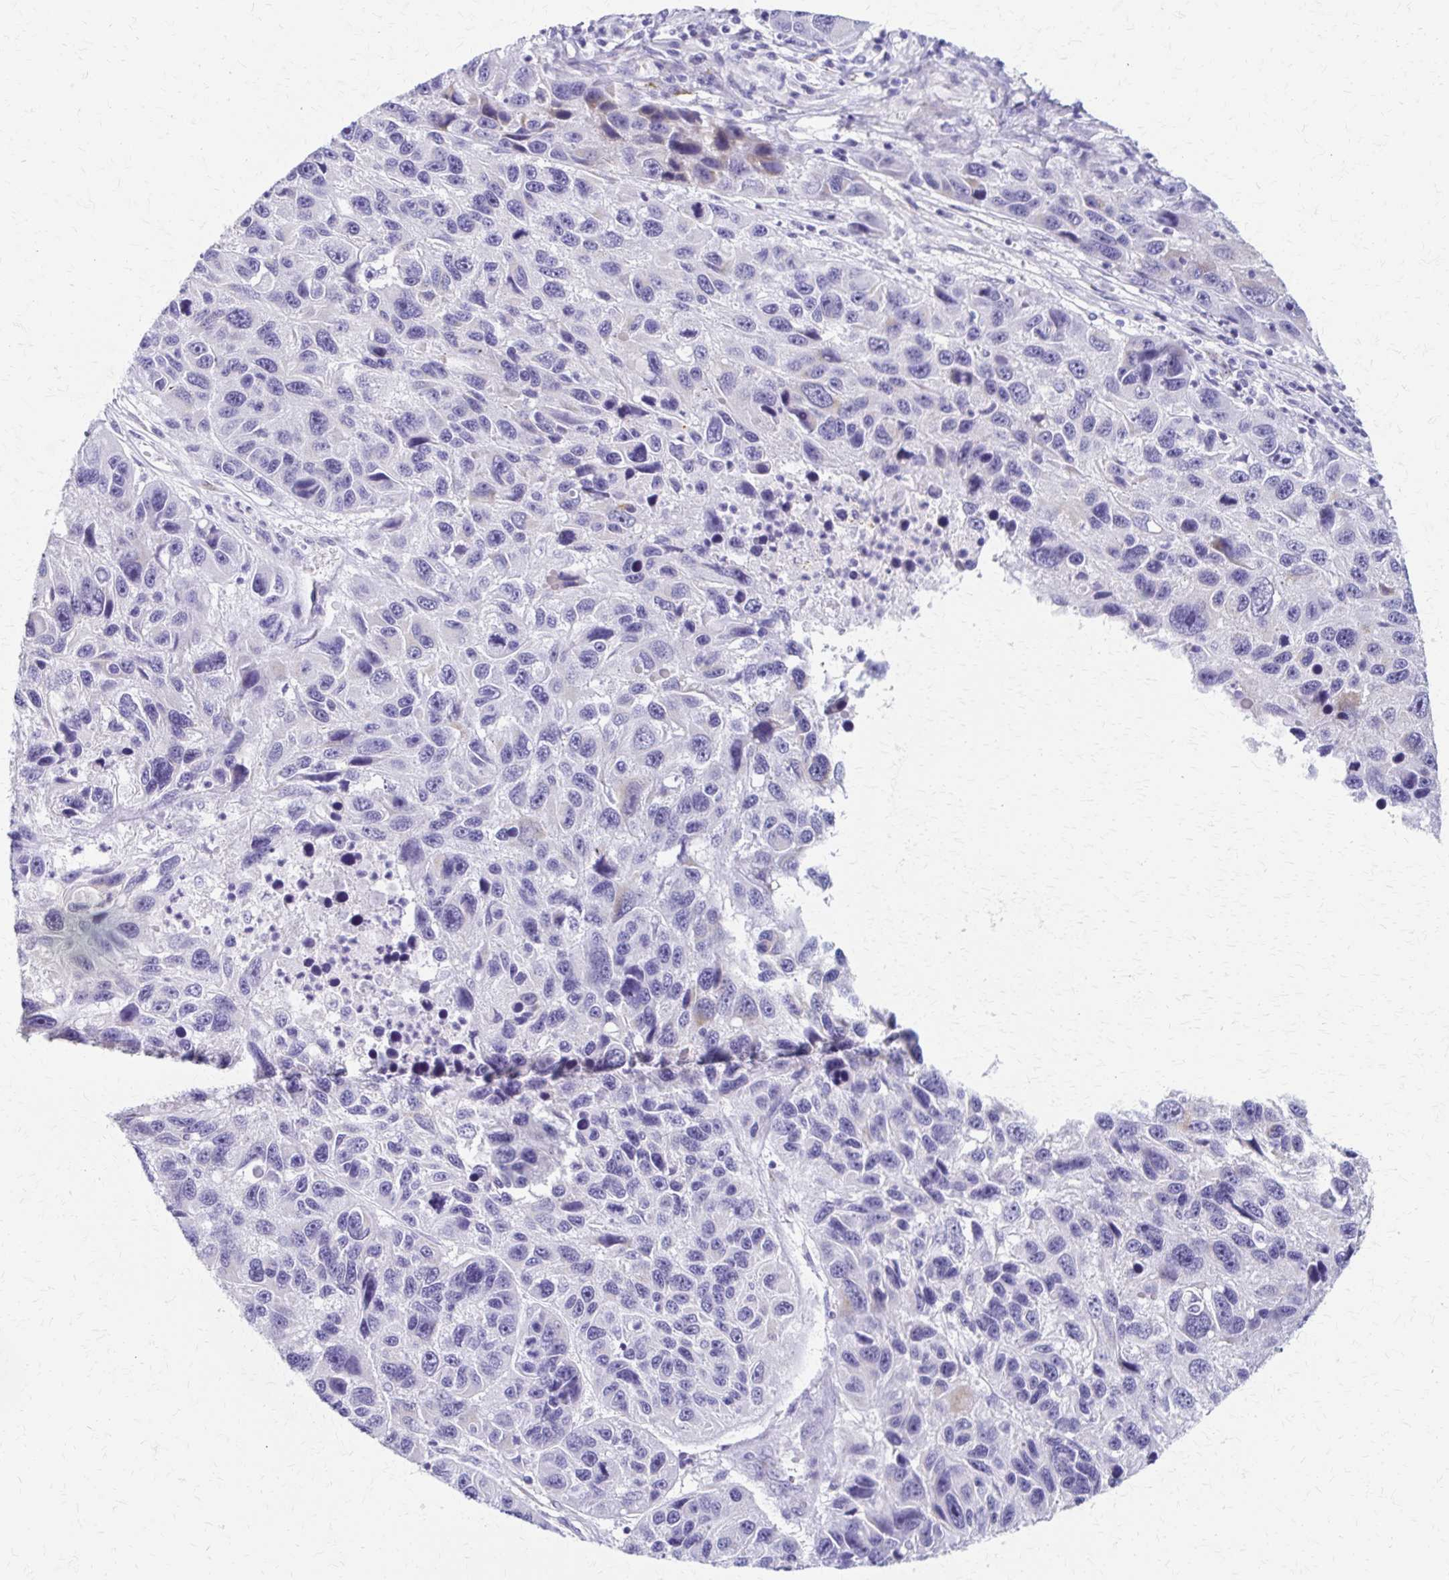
{"staining": {"intensity": "negative", "quantity": "none", "location": "none"}, "tissue": "melanoma", "cell_type": "Tumor cells", "image_type": "cancer", "snomed": [{"axis": "morphology", "description": "Malignant melanoma, NOS"}, {"axis": "topography", "description": "Skin"}], "caption": "Immunohistochemistry image of neoplastic tissue: human malignant melanoma stained with DAB (3,3'-diaminobenzidine) shows no significant protein expression in tumor cells. (Stains: DAB immunohistochemistry (IHC) with hematoxylin counter stain, Microscopy: brightfield microscopy at high magnification).", "gene": "ZSCAN5B", "patient": {"sex": "male", "age": 53}}